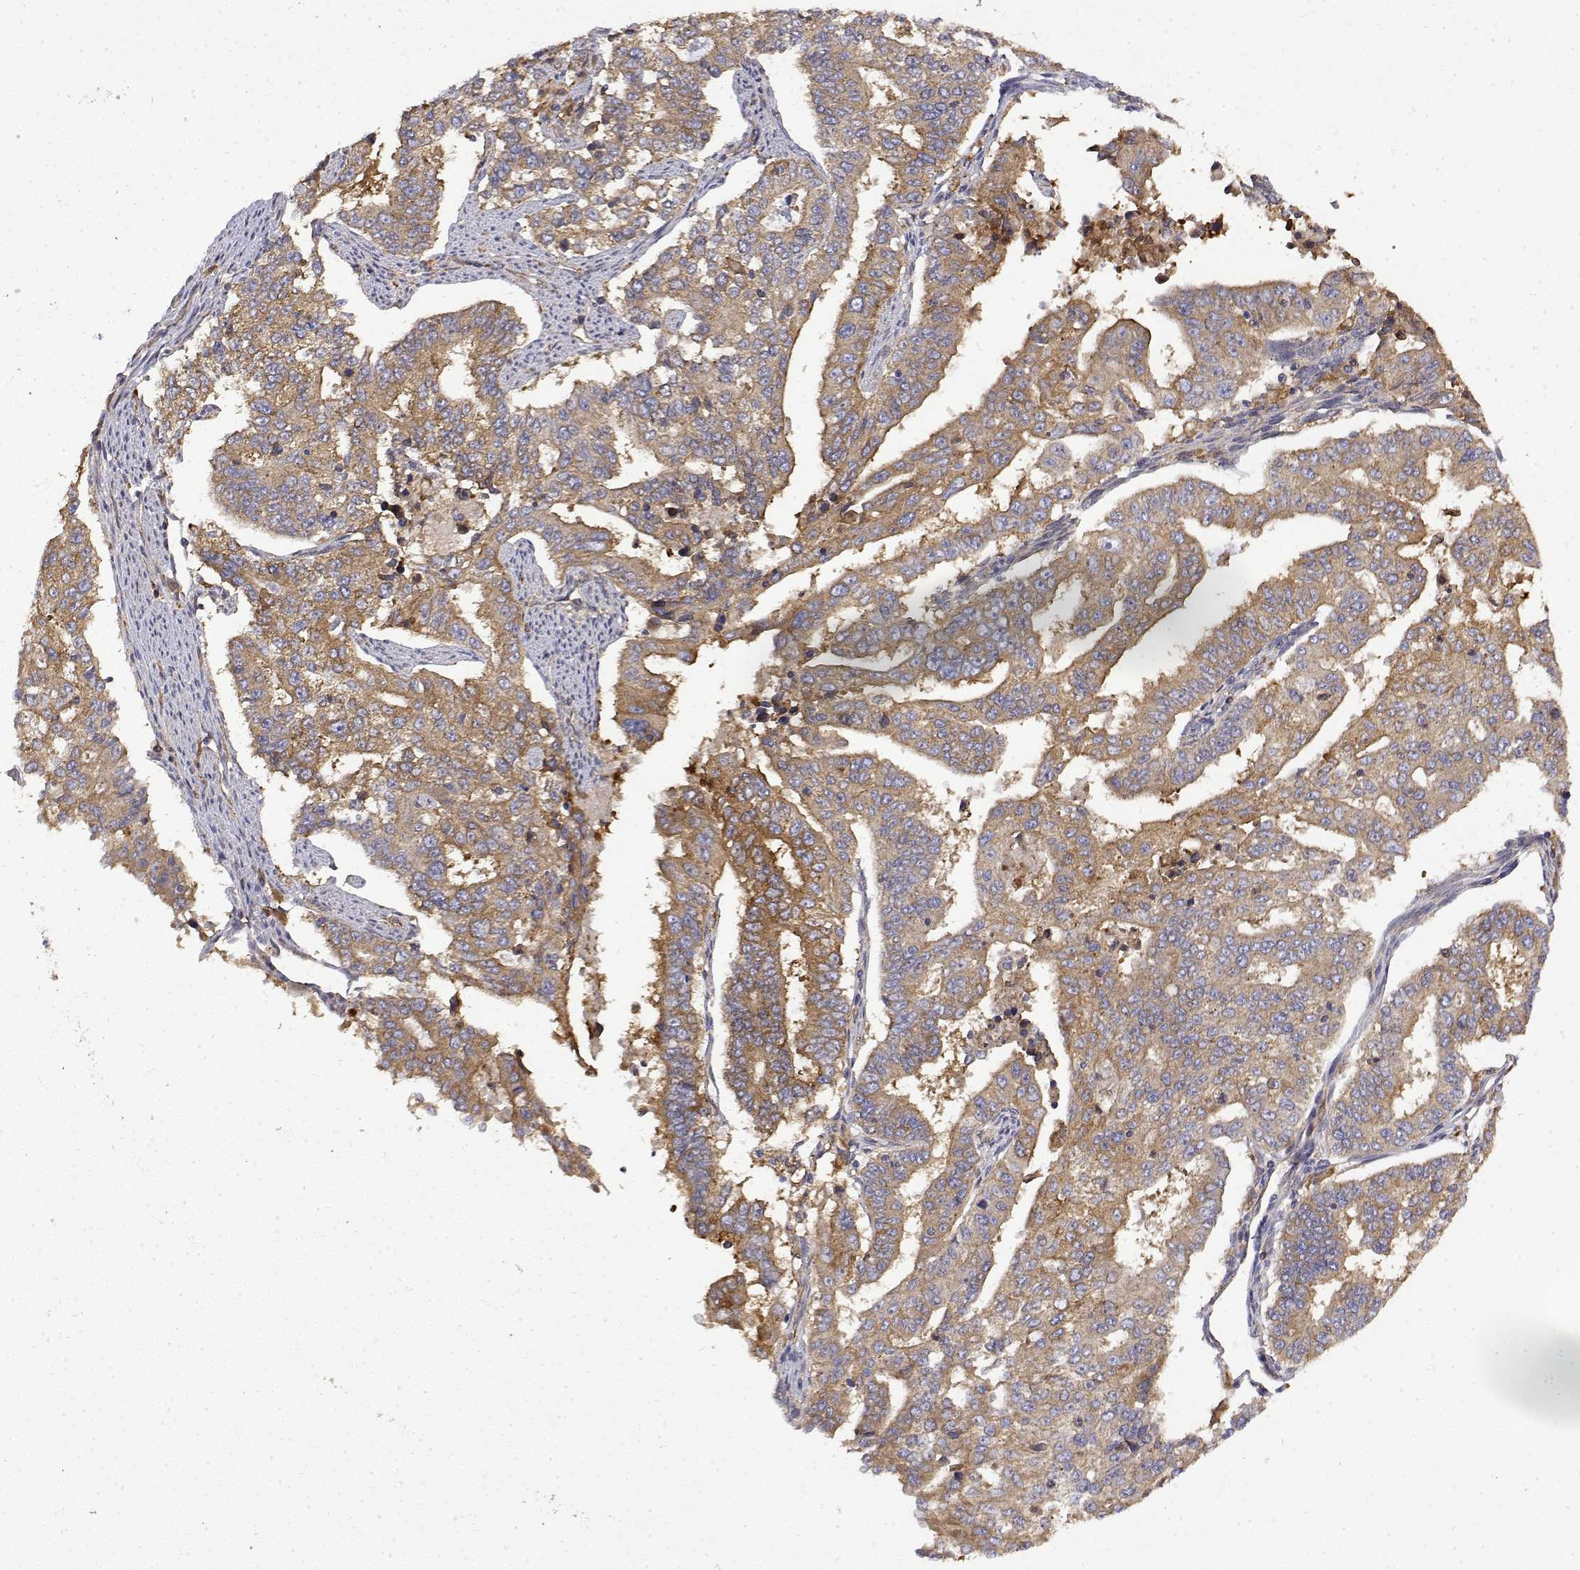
{"staining": {"intensity": "moderate", "quantity": ">75%", "location": "cytoplasmic/membranous"}, "tissue": "endometrial cancer", "cell_type": "Tumor cells", "image_type": "cancer", "snomed": [{"axis": "morphology", "description": "Adenocarcinoma, NOS"}, {"axis": "topography", "description": "Uterus"}], "caption": "Moderate cytoplasmic/membranous staining is appreciated in about >75% of tumor cells in endometrial cancer.", "gene": "PACSIN2", "patient": {"sex": "female", "age": 59}}